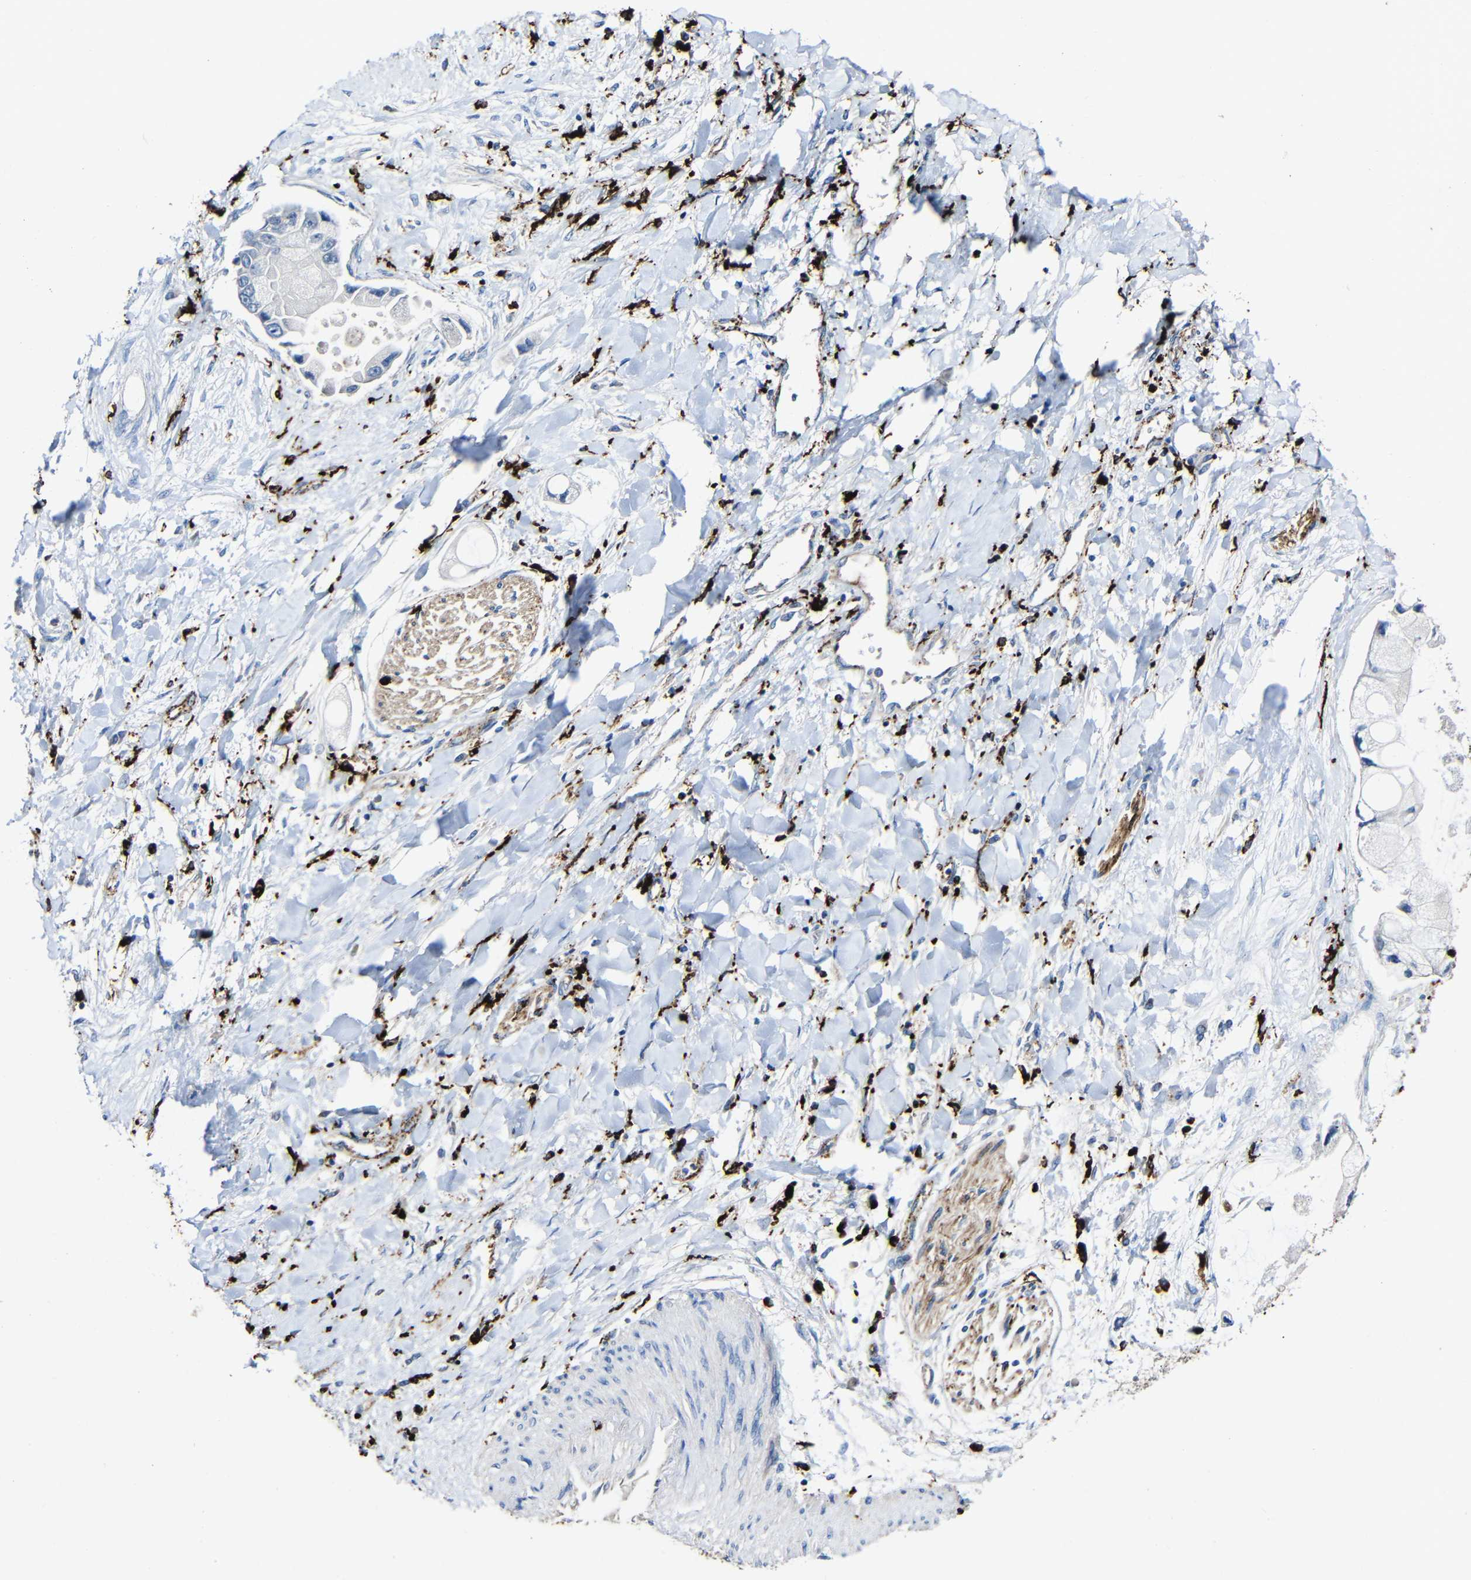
{"staining": {"intensity": "negative", "quantity": "none", "location": "none"}, "tissue": "liver cancer", "cell_type": "Tumor cells", "image_type": "cancer", "snomed": [{"axis": "morphology", "description": "Cholangiocarcinoma"}, {"axis": "topography", "description": "Liver"}], "caption": "This histopathology image is of liver cancer stained with immunohistochemistry to label a protein in brown with the nuclei are counter-stained blue. There is no positivity in tumor cells.", "gene": "HLA-DMA", "patient": {"sex": "male", "age": 50}}